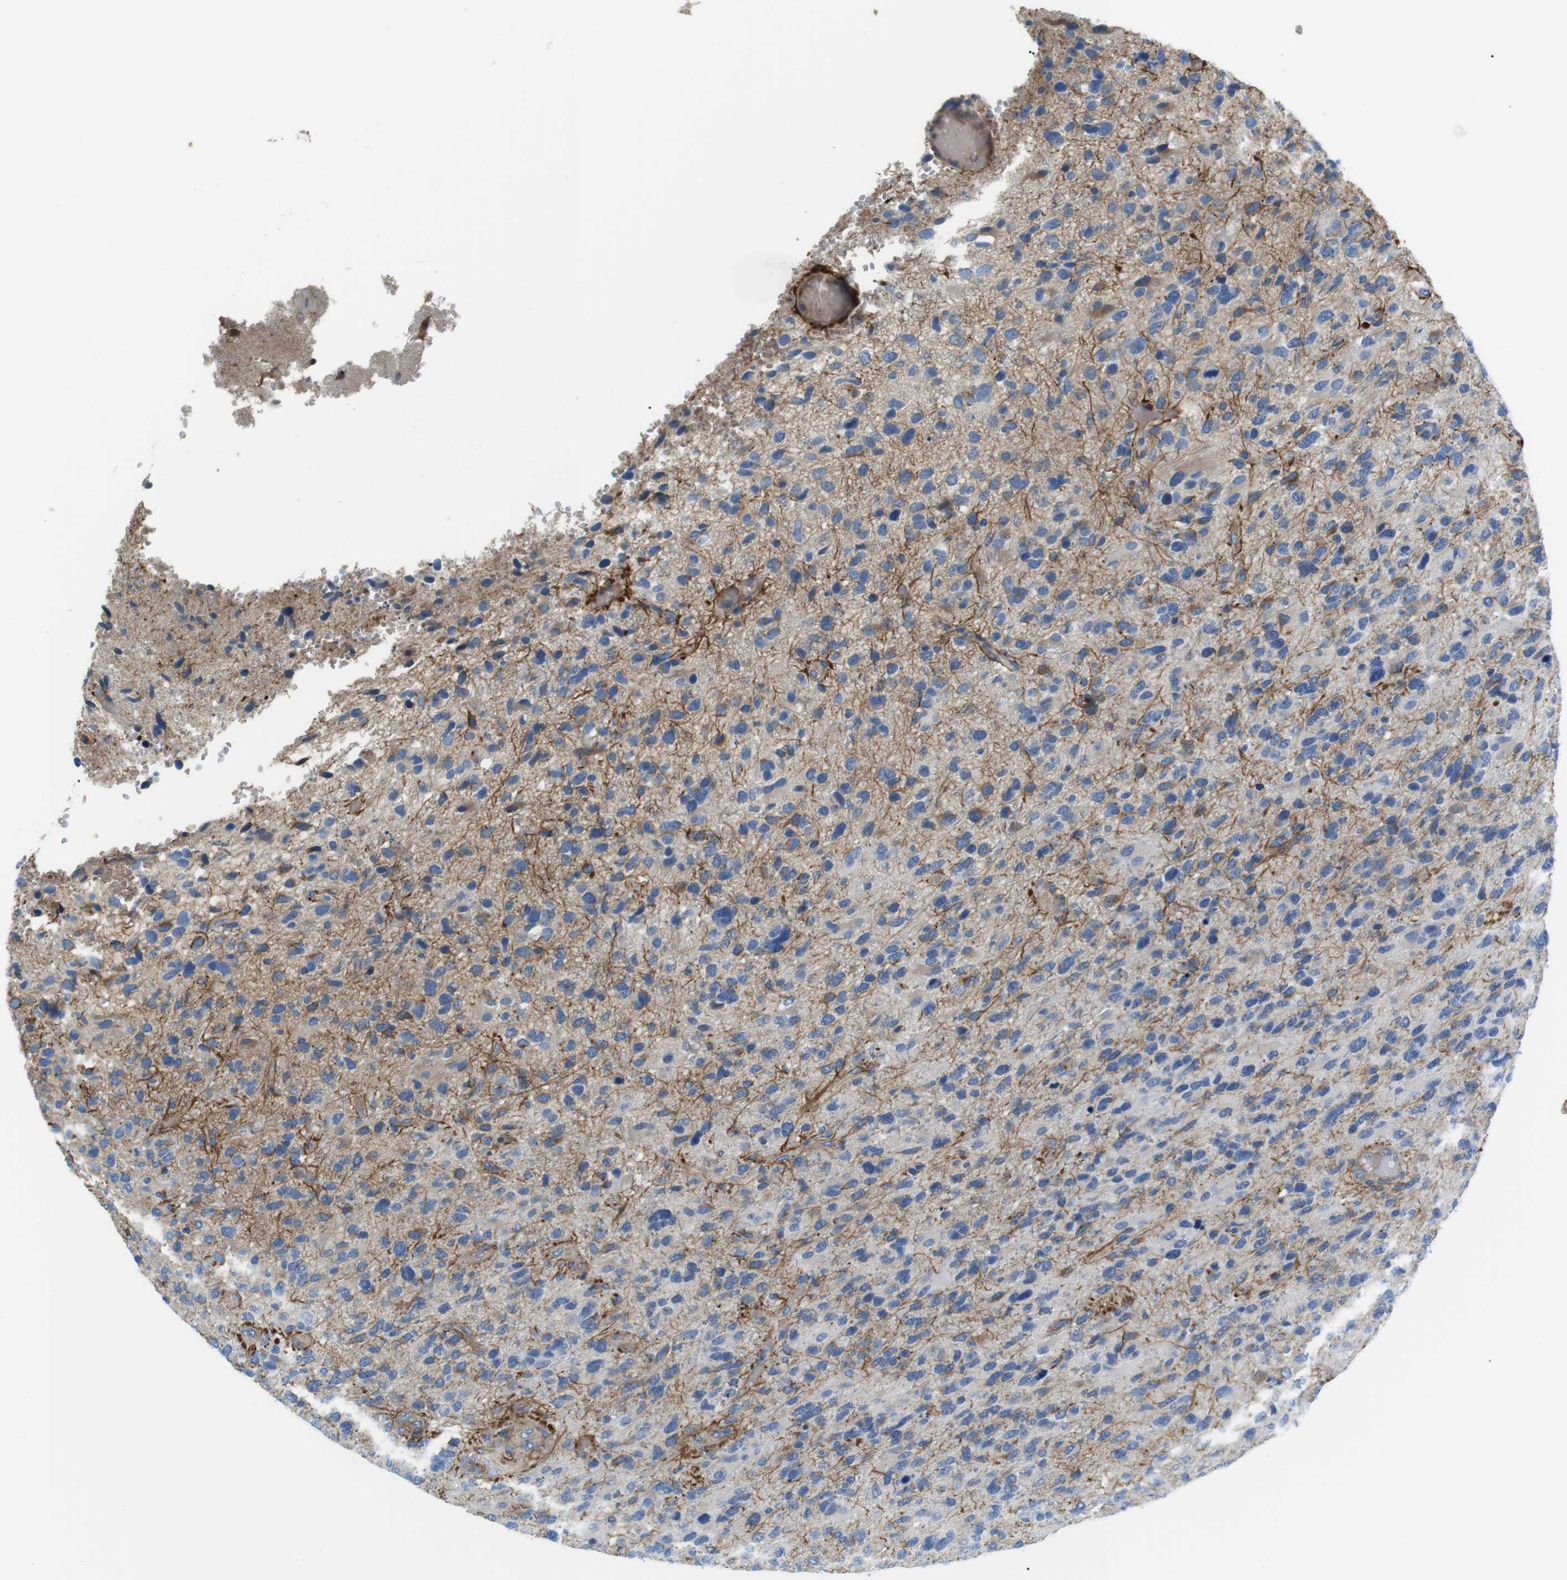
{"staining": {"intensity": "weak", "quantity": "25%-75%", "location": "cytoplasmic/membranous"}, "tissue": "glioma", "cell_type": "Tumor cells", "image_type": "cancer", "snomed": [{"axis": "morphology", "description": "Glioma, malignant, High grade"}, {"axis": "topography", "description": "Brain"}], "caption": "Malignant glioma (high-grade) stained for a protein (brown) demonstrates weak cytoplasmic/membranous positive staining in approximately 25%-75% of tumor cells.", "gene": "ADCY10", "patient": {"sex": "female", "age": 58}}